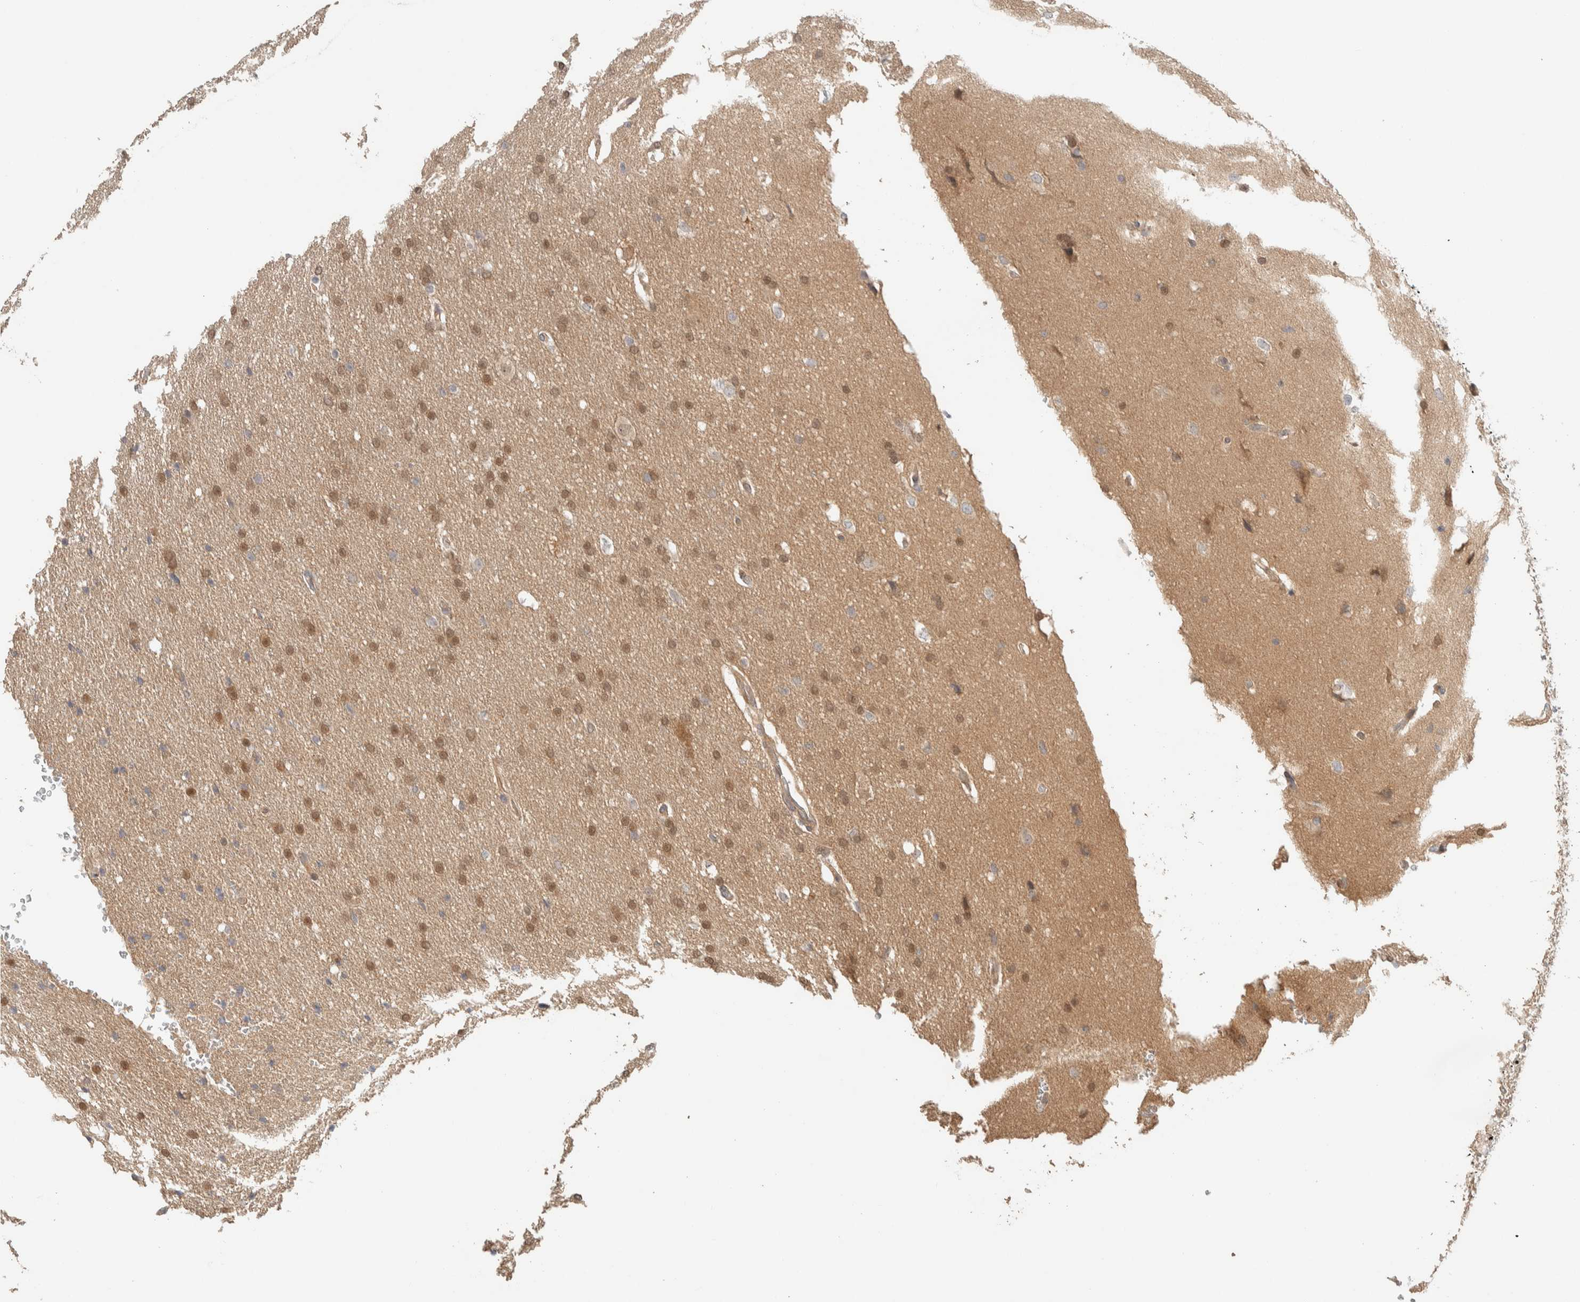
{"staining": {"intensity": "moderate", "quantity": ">75%", "location": "cytoplasmic/membranous,nuclear"}, "tissue": "glioma", "cell_type": "Tumor cells", "image_type": "cancer", "snomed": [{"axis": "morphology", "description": "Glioma, malignant, Low grade"}, {"axis": "topography", "description": "Brain"}], "caption": "Moderate cytoplasmic/membranous and nuclear protein positivity is identified in approximately >75% of tumor cells in glioma.", "gene": "ADSS2", "patient": {"sex": "female", "age": 37}}